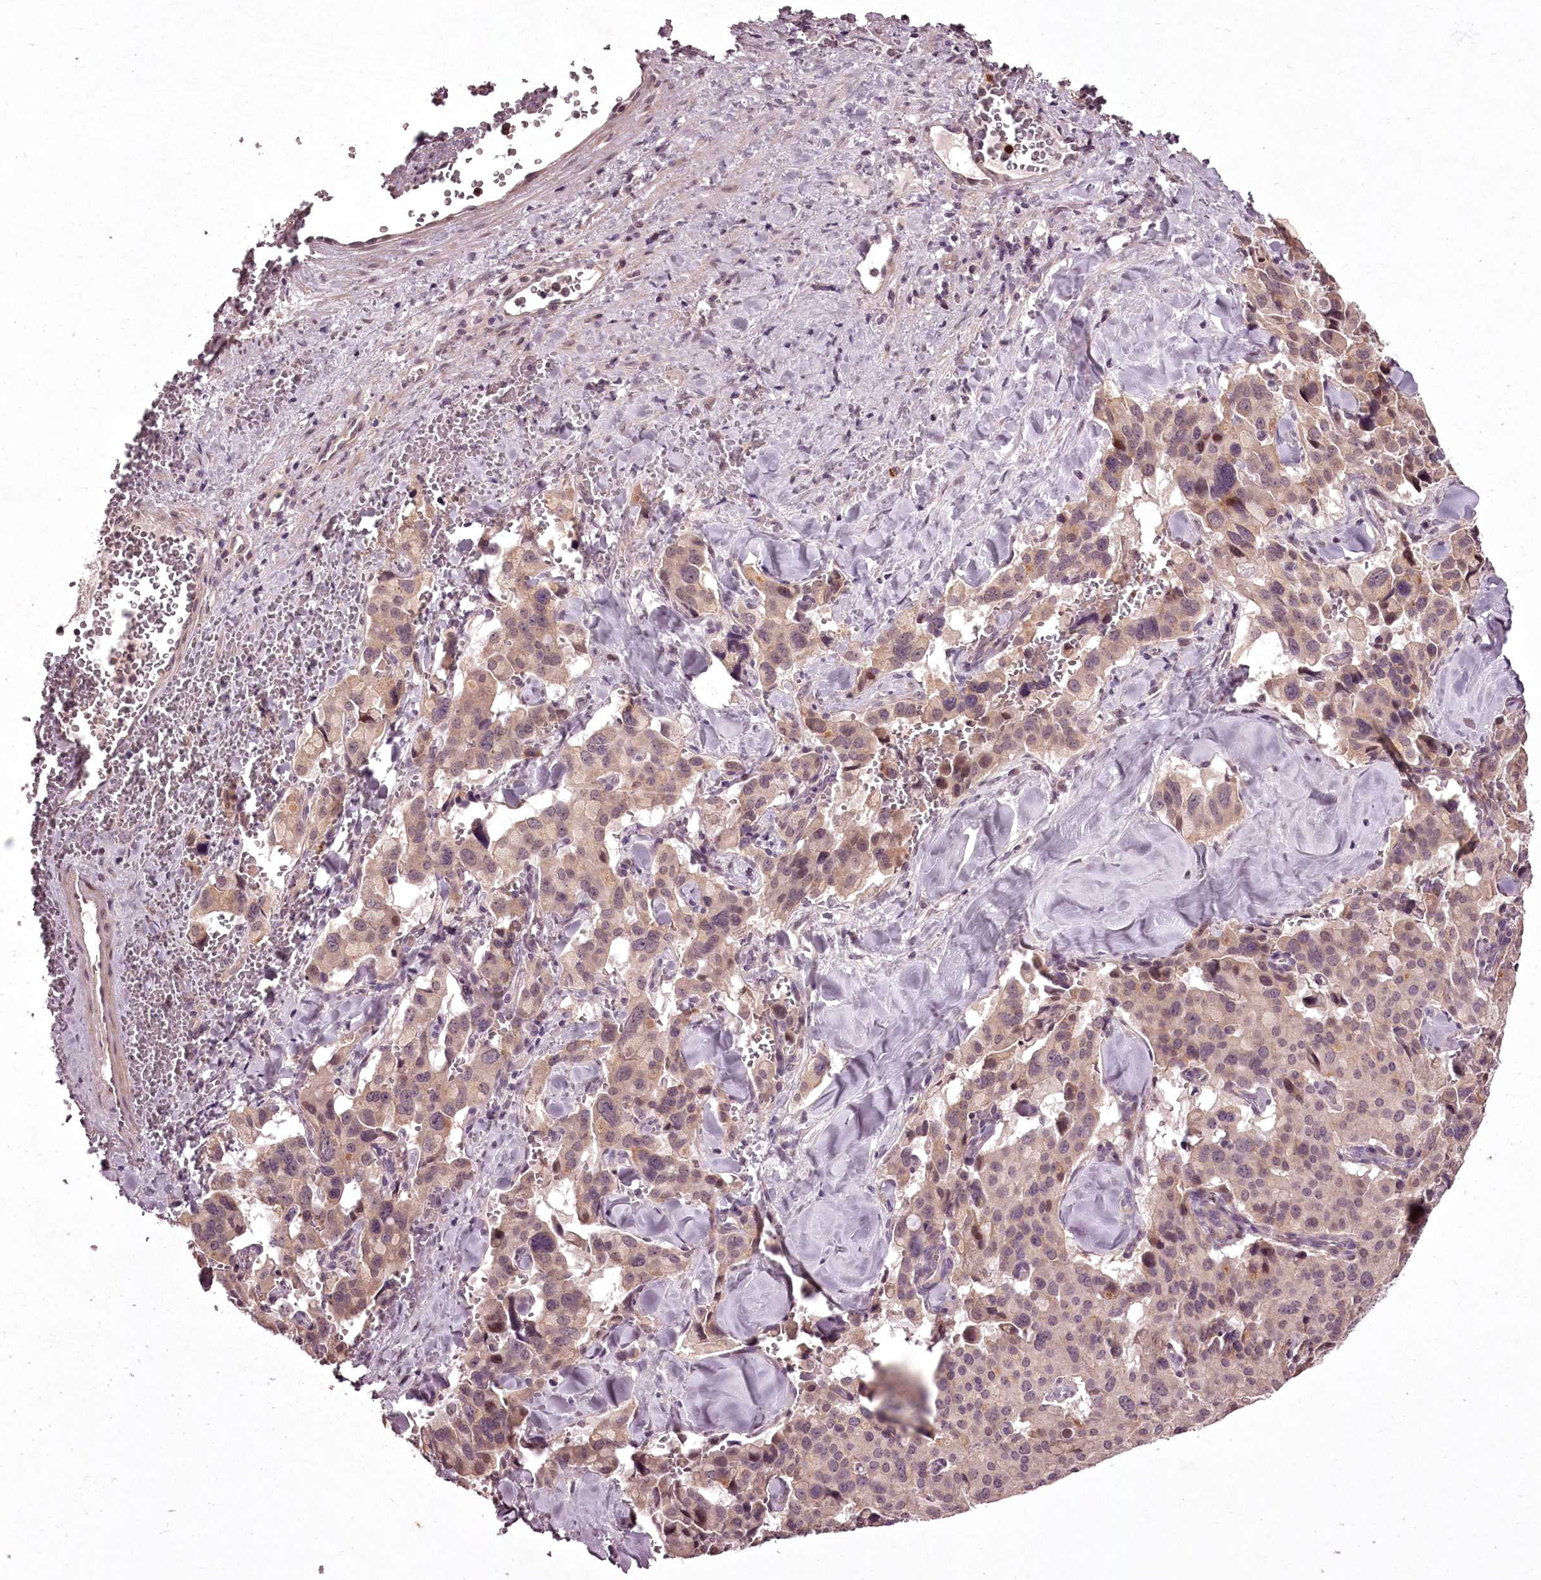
{"staining": {"intensity": "weak", "quantity": "25%-75%", "location": "nuclear"}, "tissue": "pancreatic cancer", "cell_type": "Tumor cells", "image_type": "cancer", "snomed": [{"axis": "morphology", "description": "Adenocarcinoma, NOS"}, {"axis": "topography", "description": "Pancreas"}], "caption": "Immunohistochemistry histopathology image of human pancreatic cancer stained for a protein (brown), which reveals low levels of weak nuclear positivity in about 25%-75% of tumor cells.", "gene": "ADRA1D", "patient": {"sex": "male", "age": 65}}